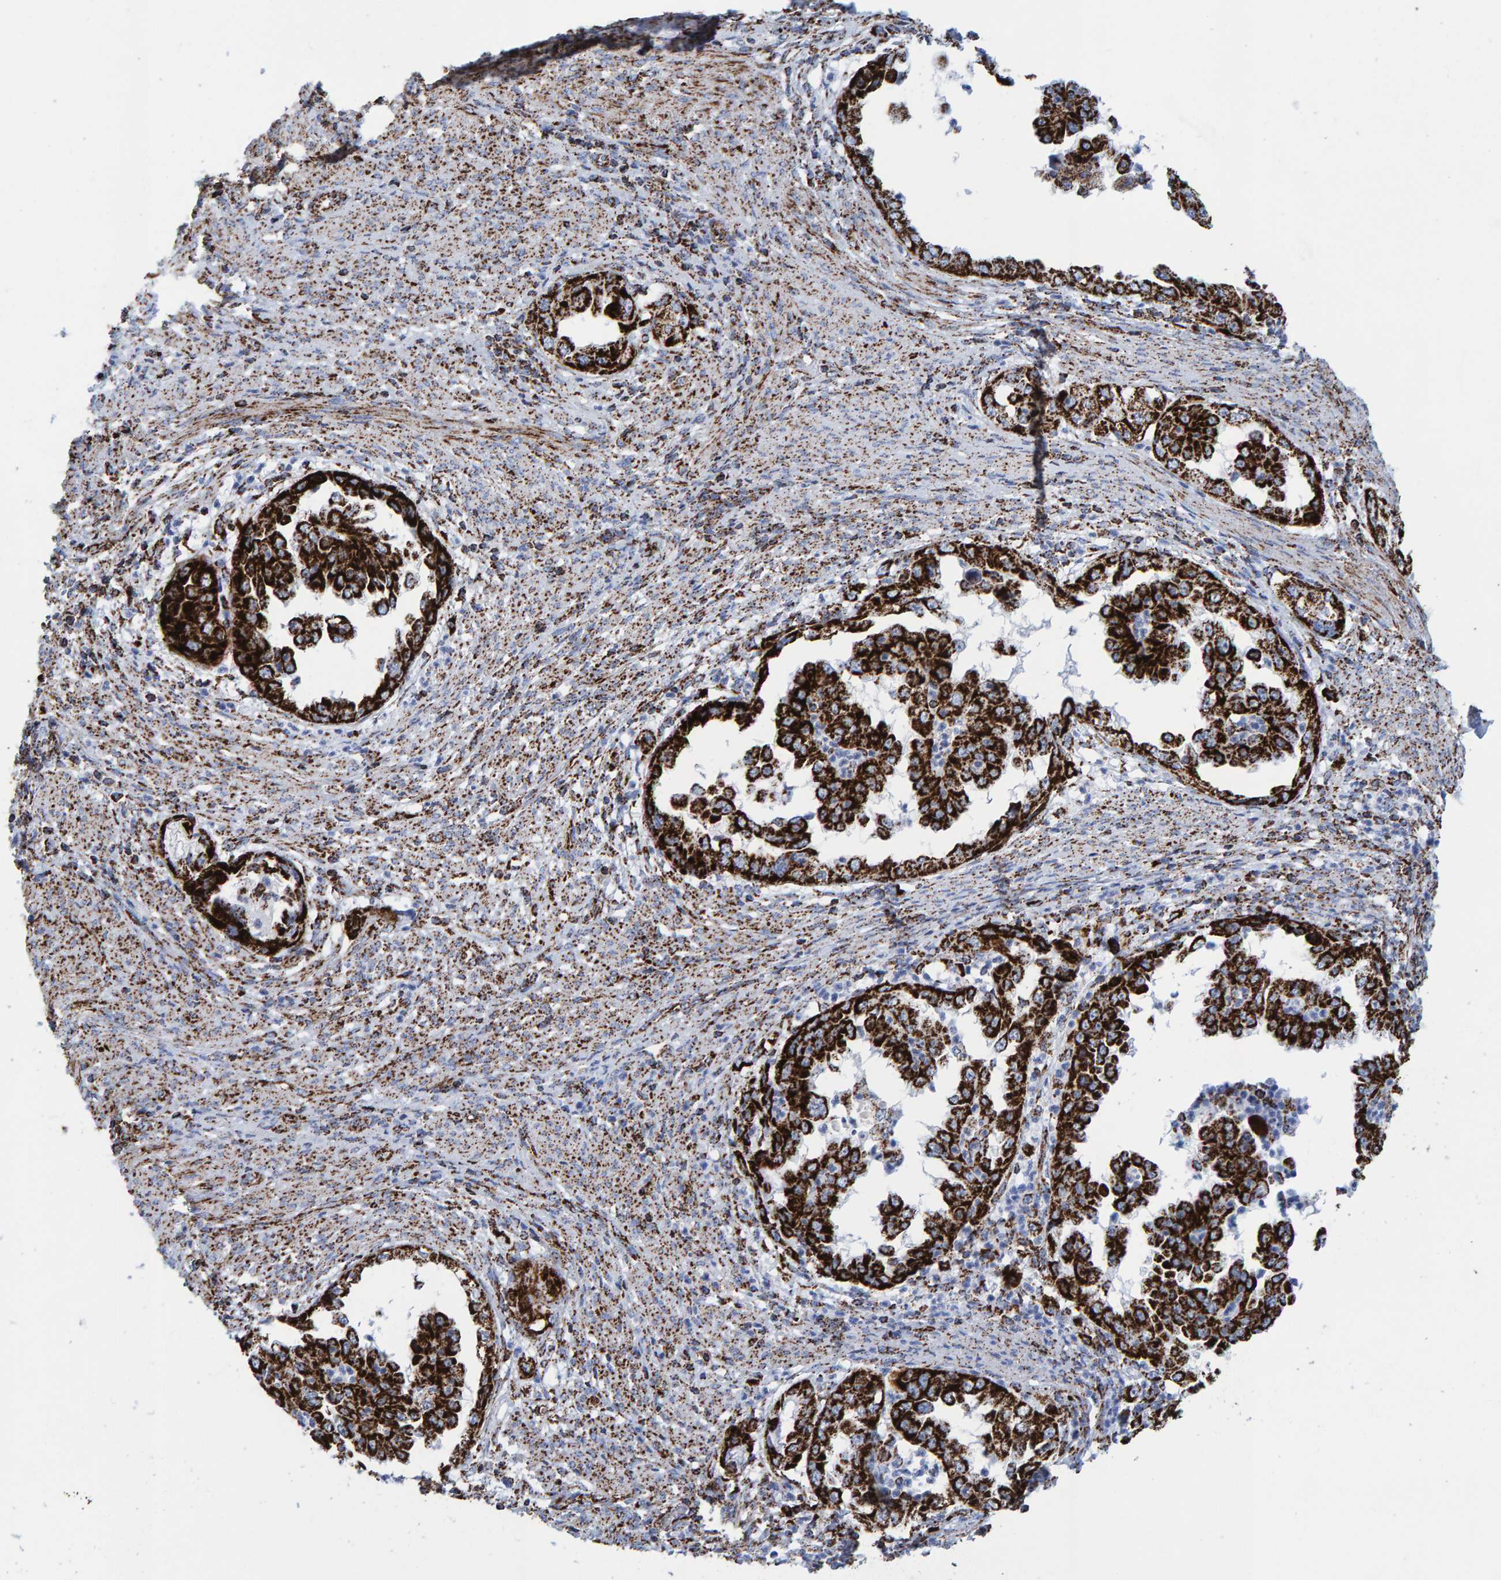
{"staining": {"intensity": "strong", "quantity": ">75%", "location": "cytoplasmic/membranous"}, "tissue": "endometrial cancer", "cell_type": "Tumor cells", "image_type": "cancer", "snomed": [{"axis": "morphology", "description": "Adenocarcinoma, NOS"}, {"axis": "topography", "description": "Endometrium"}], "caption": "IHC of human endometrial cancer reveals high levels of strong cytoplasmic/membranous expression in about >75% of tumor cells.", "gene": "ENSG00000262660", "patient": {"sex": "female", "age": 85}}